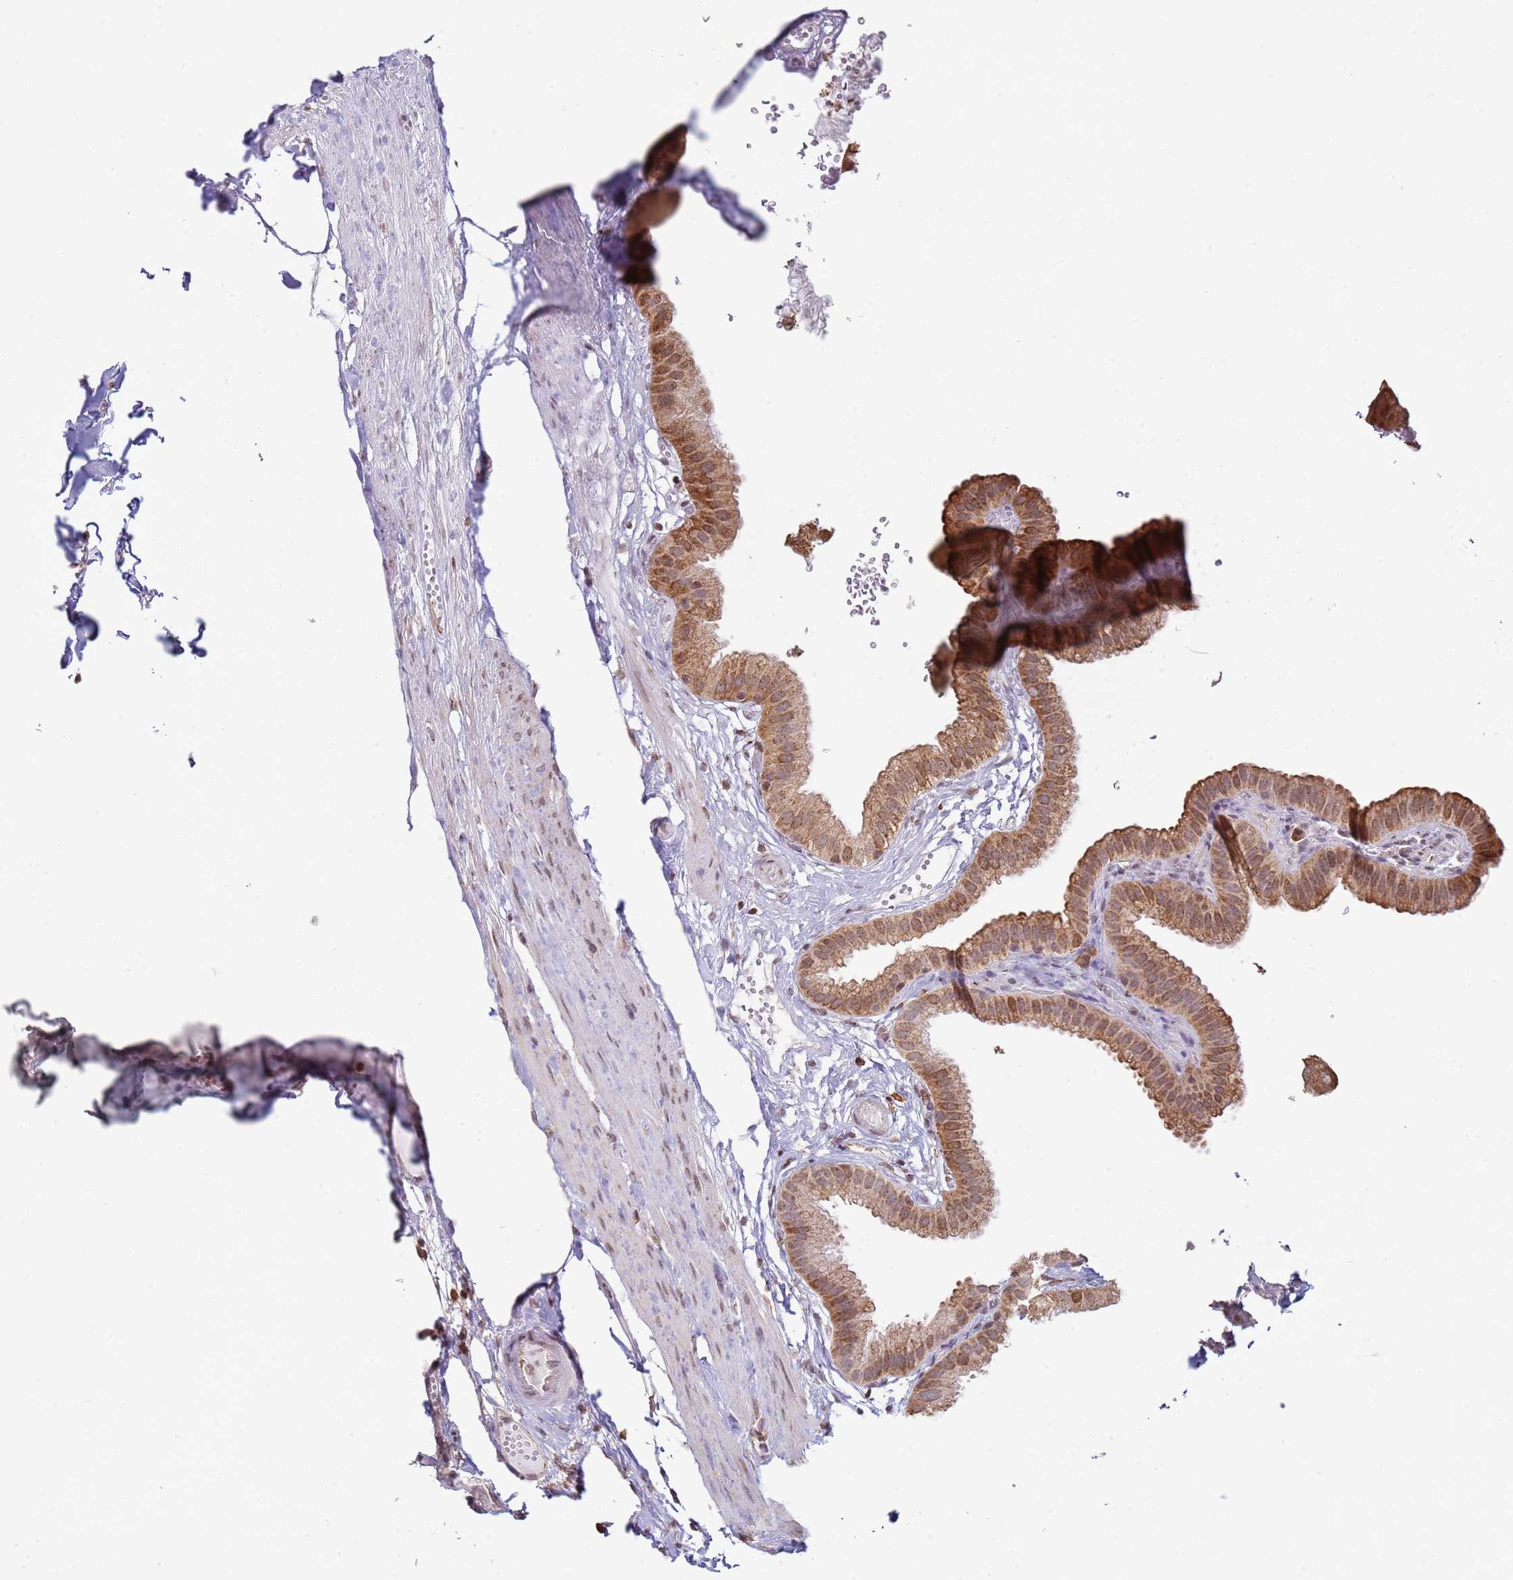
{"staining": {"intensity": "moderate", "quantity": ">75%", "location": "cytoplasmic/membranous,nuclear"}, "tissue": "gallbladder", "cell_type": "Glandular cells", "image_type": "normal", "snomed": [{"axis": "morphology", "description": "Normal tissue, NOS"}, {"axis": "topography", "description": "Gallbladder"}], "caption": "IHC histopathology image of normal gallbladder: gallbladder stained using immunohistochemistry (IHC) demonstrates medium levels of moderate protein expression localized specifically in the cytoplasmic/membranous,nuclear of glandular cells, appearing as a cytoplasmic/membranous,nuclear brown color.", "gene": "SCAF1", "patient": {"sex": "female", "age": 61}}